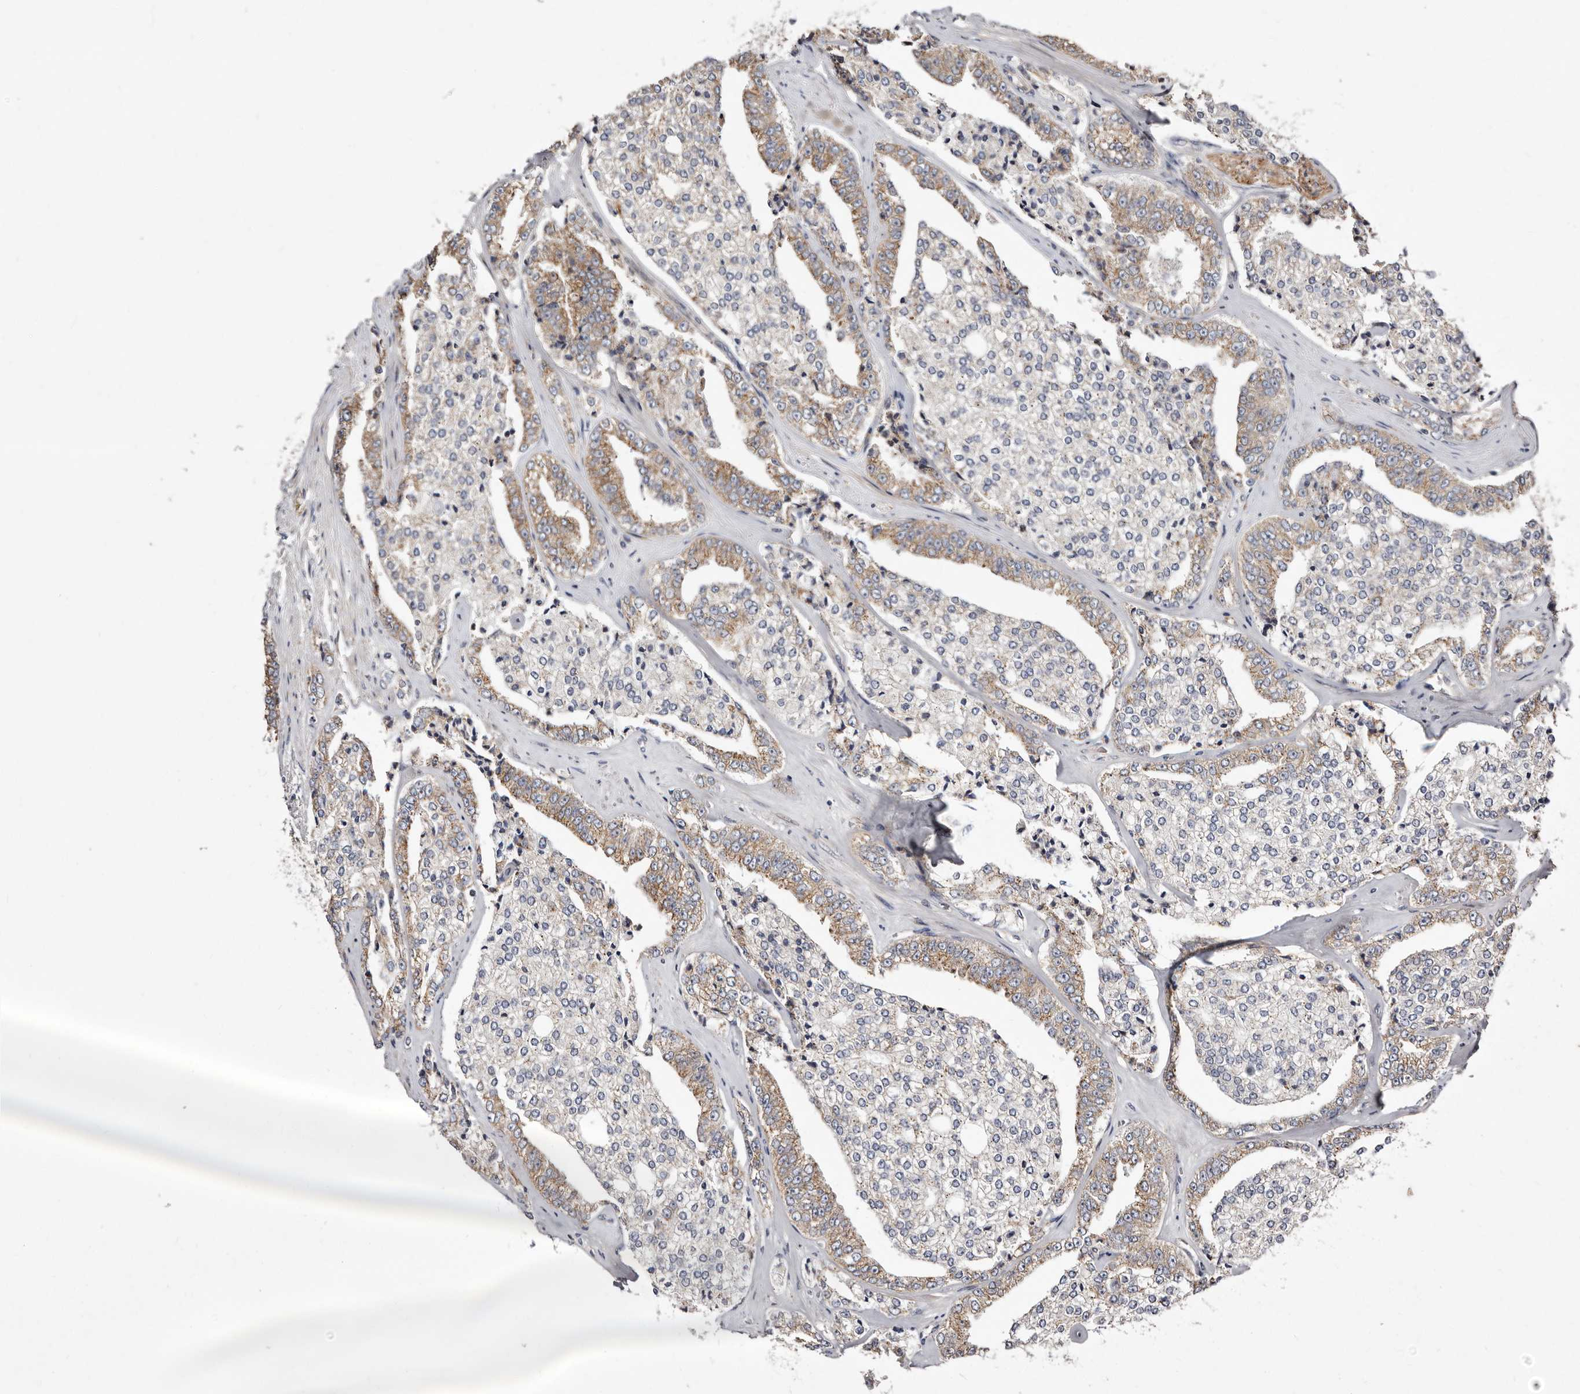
{"staining": {"intensity": "moderate", "quantity": "25%-75%", "location": "cytoplasmic/membranous"}, "tissue": "prostate cancer", "cell_type": "Tumor cells", "image_type": "cancer", "snomed": [{"axis": "morphology", "description": "Adenocarcinoma, High grade"}, {"axis": "topography", "description": "Prostate"}], "caption": "Protein staining by immunohistochemistry (IHC) displays moderate cytoplasmic/membranous staining in about 25%-75% of tumor cells in prostate cancer (high-grade adenocarcinoma).", "gene": "TIMM17B", "patient": {"sex": "male", "age": 71}}